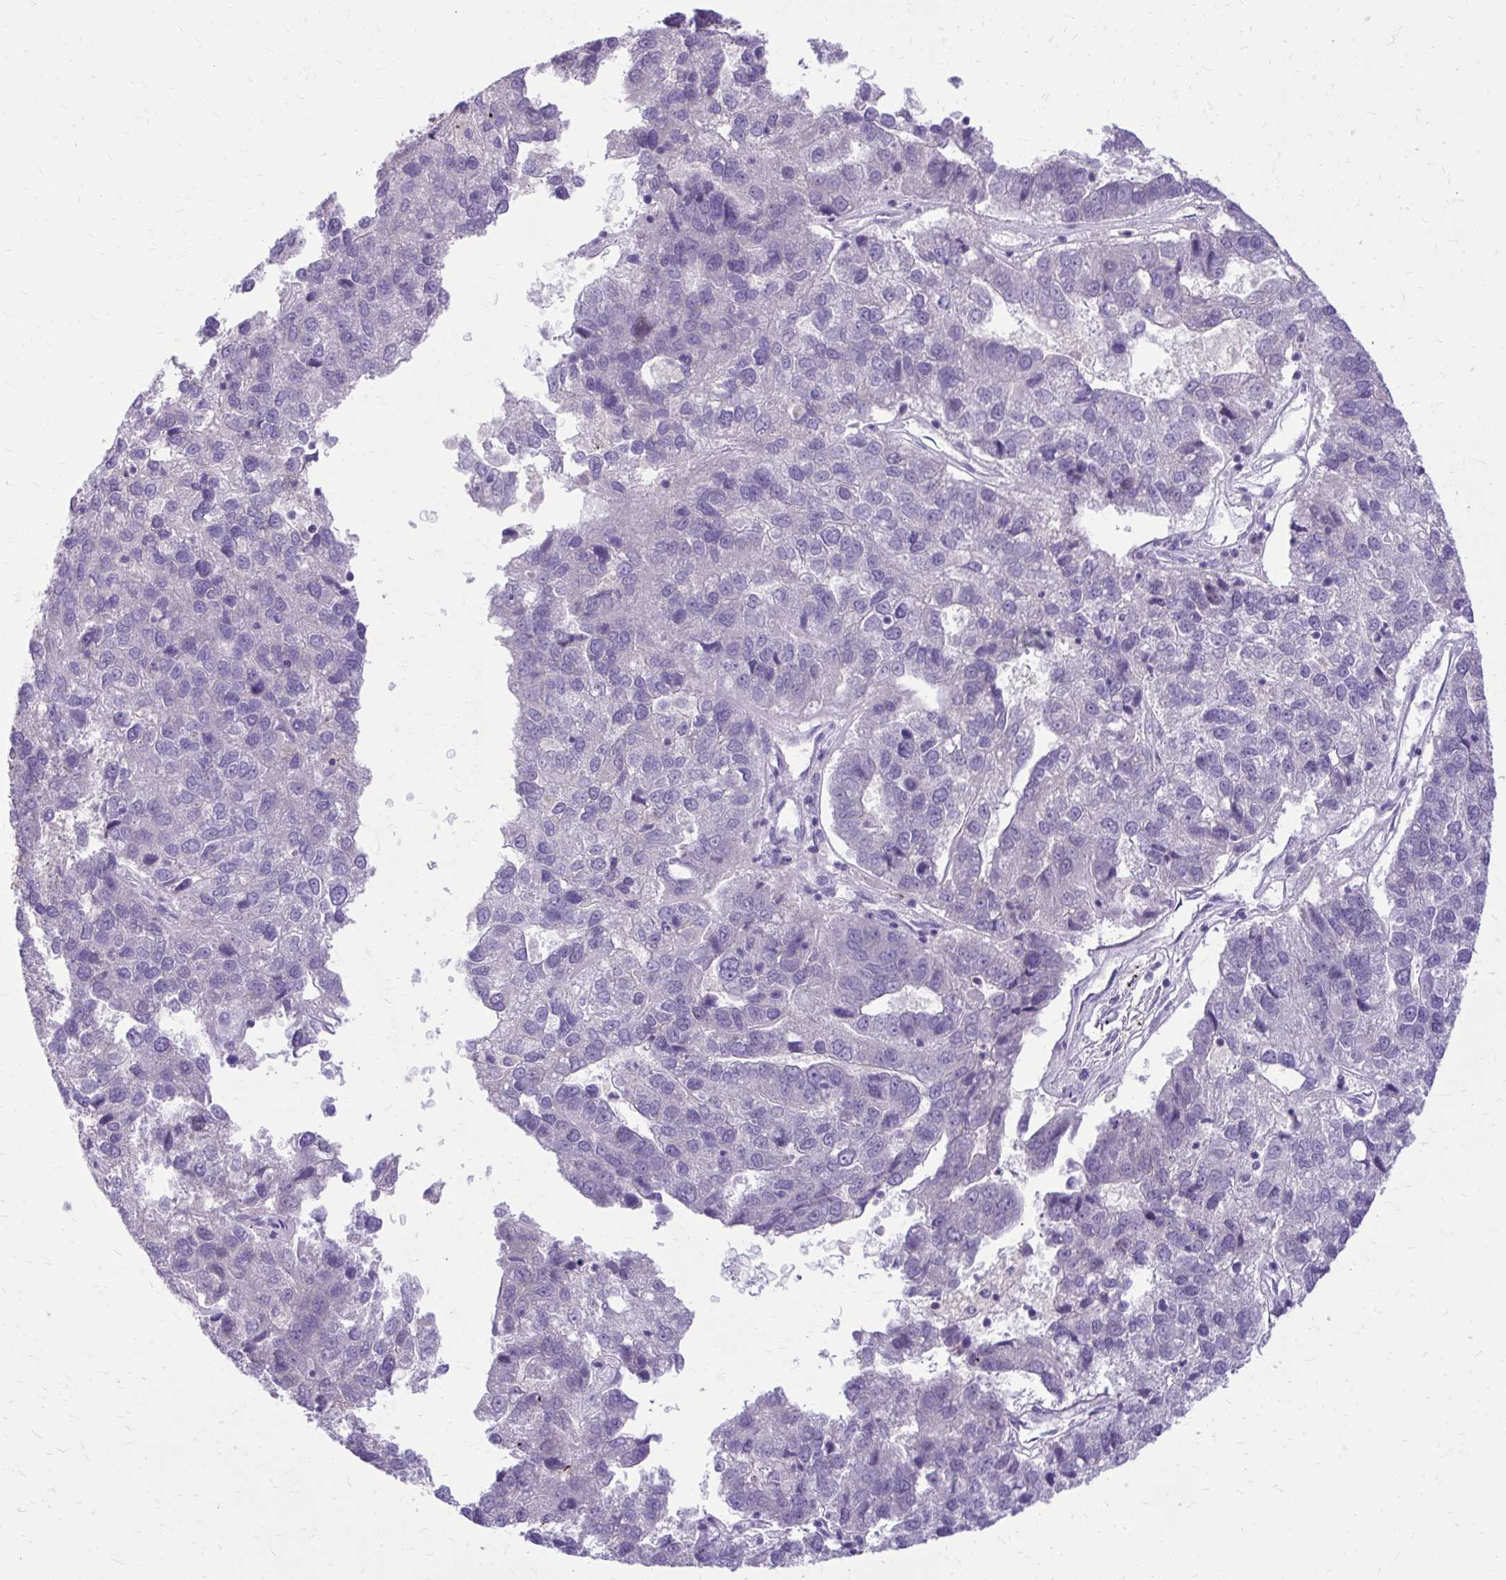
{"staining": {"intensity": "negative", "quantity": "none", "location": "none"}, "tissue": "pancreatic cancer", "cell_type": "Tumor cells", "image_type": "cancer", "snomed": [{"axis": "morphology", "description": "Adenocarcinoma, NOS"}, {"axis": "topography", "description": "Pancreas"}], "caption": "Immunohistochemistry of human pancreatic cancer shows no positivity in tumor cells. The staining was performed using DAB to visualize the protein expression in brown, while the nuclei were stained in blue with hematoxylin (Magnification: 20x).", "gene": "NNMT", "patient": {"sex": "female", "age": 61}}